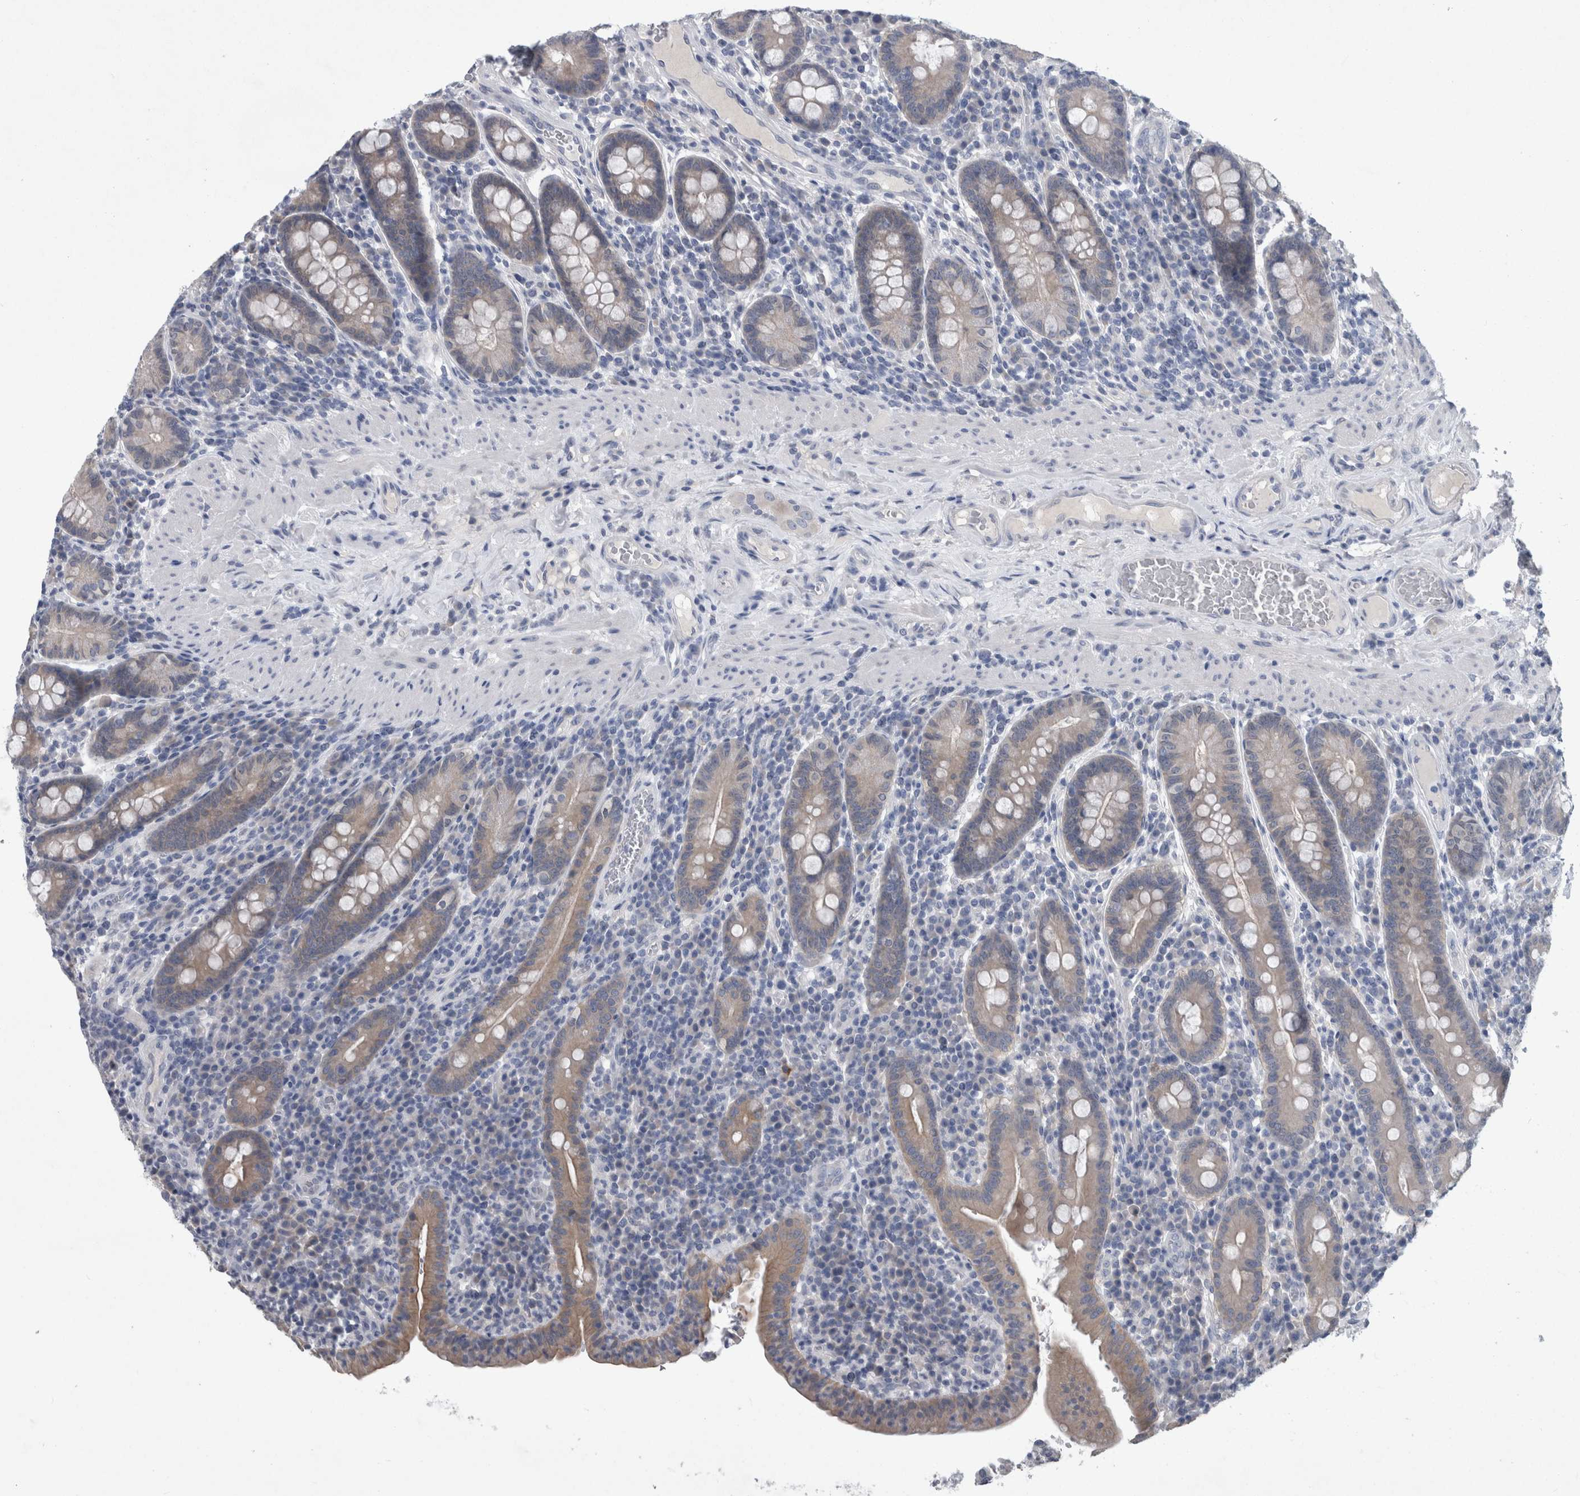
{"staining": {"intensity": "weak", "quantity": "25%-75%", "location": "cytoplasmic/membranous"}, "tissue": "duodenum", "cell_type": "Glandular cells", "image_type": "normal", "snomed": [{"axis": "morphology", "description": "Normal tissue, NOS"}, {"axis": "morphology", "description": "Adenocarcinoma, NOS"}, {"axis": "topography", "description": "Pancreas"}, {"axis": "topography", "description": "Duodenum"}], "caption": "A high-resolution image shows immunohistochemistry staining of benign duodenum, which reveals weak cytoplasmic/membranous staining in approximately 25%-75% of glandular cells.", "gene": "FAM83H", "patient": {"sex": "male", "age": 50}}